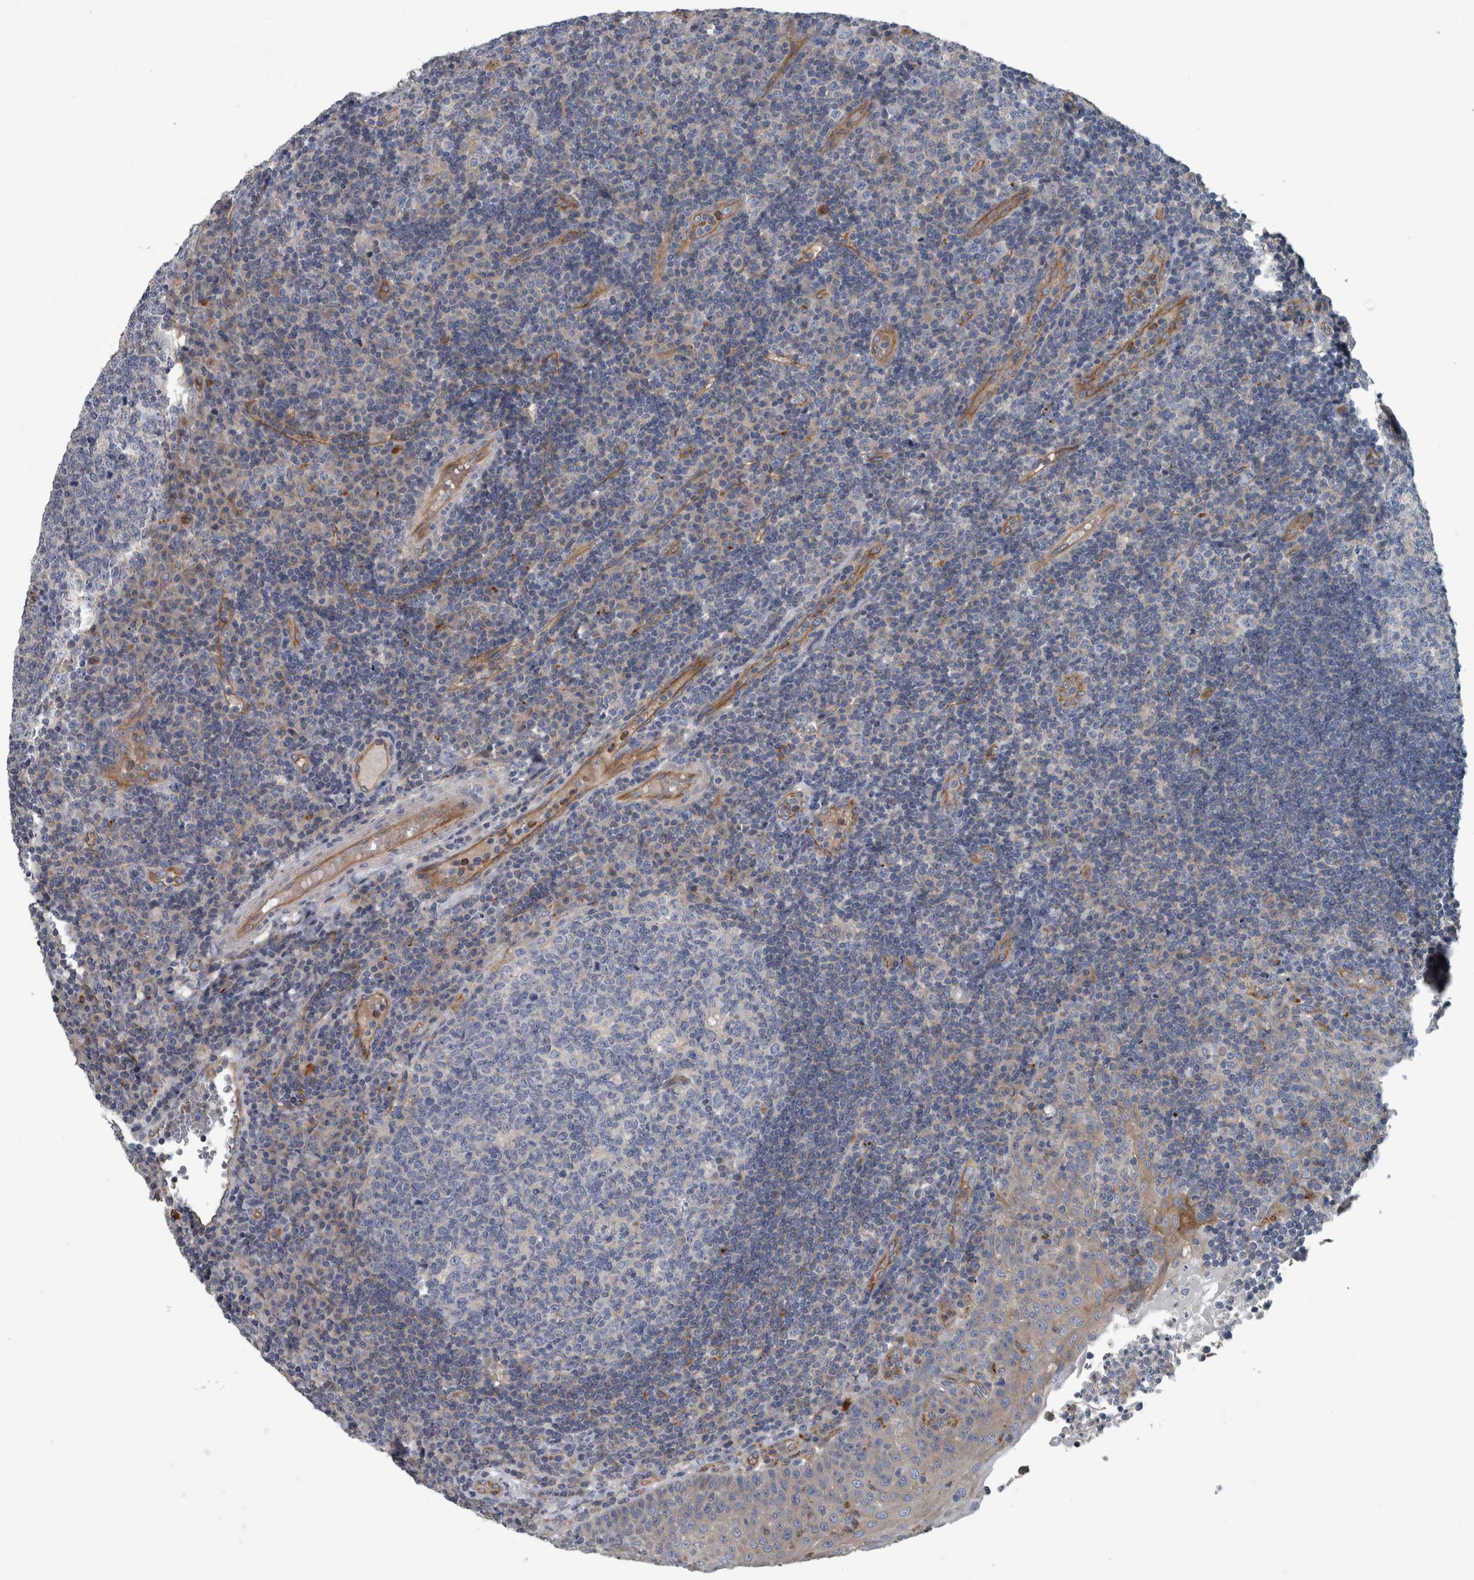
{"staining": {"intensity": "negative", "quantity": "none", "location": "none"}, "tissue": "tonsil", "cell_type": "Germinal center cells", "image_type": "normal", "snomed": [{"axis": "morphology", "description": "Normal tissue, NOS"}, {"axis": "topography", "description": "Tonsil"}], "caption": "High magnification brightfield microscopy of unremarkable tonsil stained with DAB (brown) and counterstained with hematoxylin (blue): germinal center cells show no significant positivity. The staining was performed using DAB (3,3'-diaminobenzidine) to visualize the protein expression in brown, while the nuclei were stained in blue with hematoxylin (Magnification: 20x).", "gene": "GLT8D2", "patient": {"sex": "female", "age": 40}}